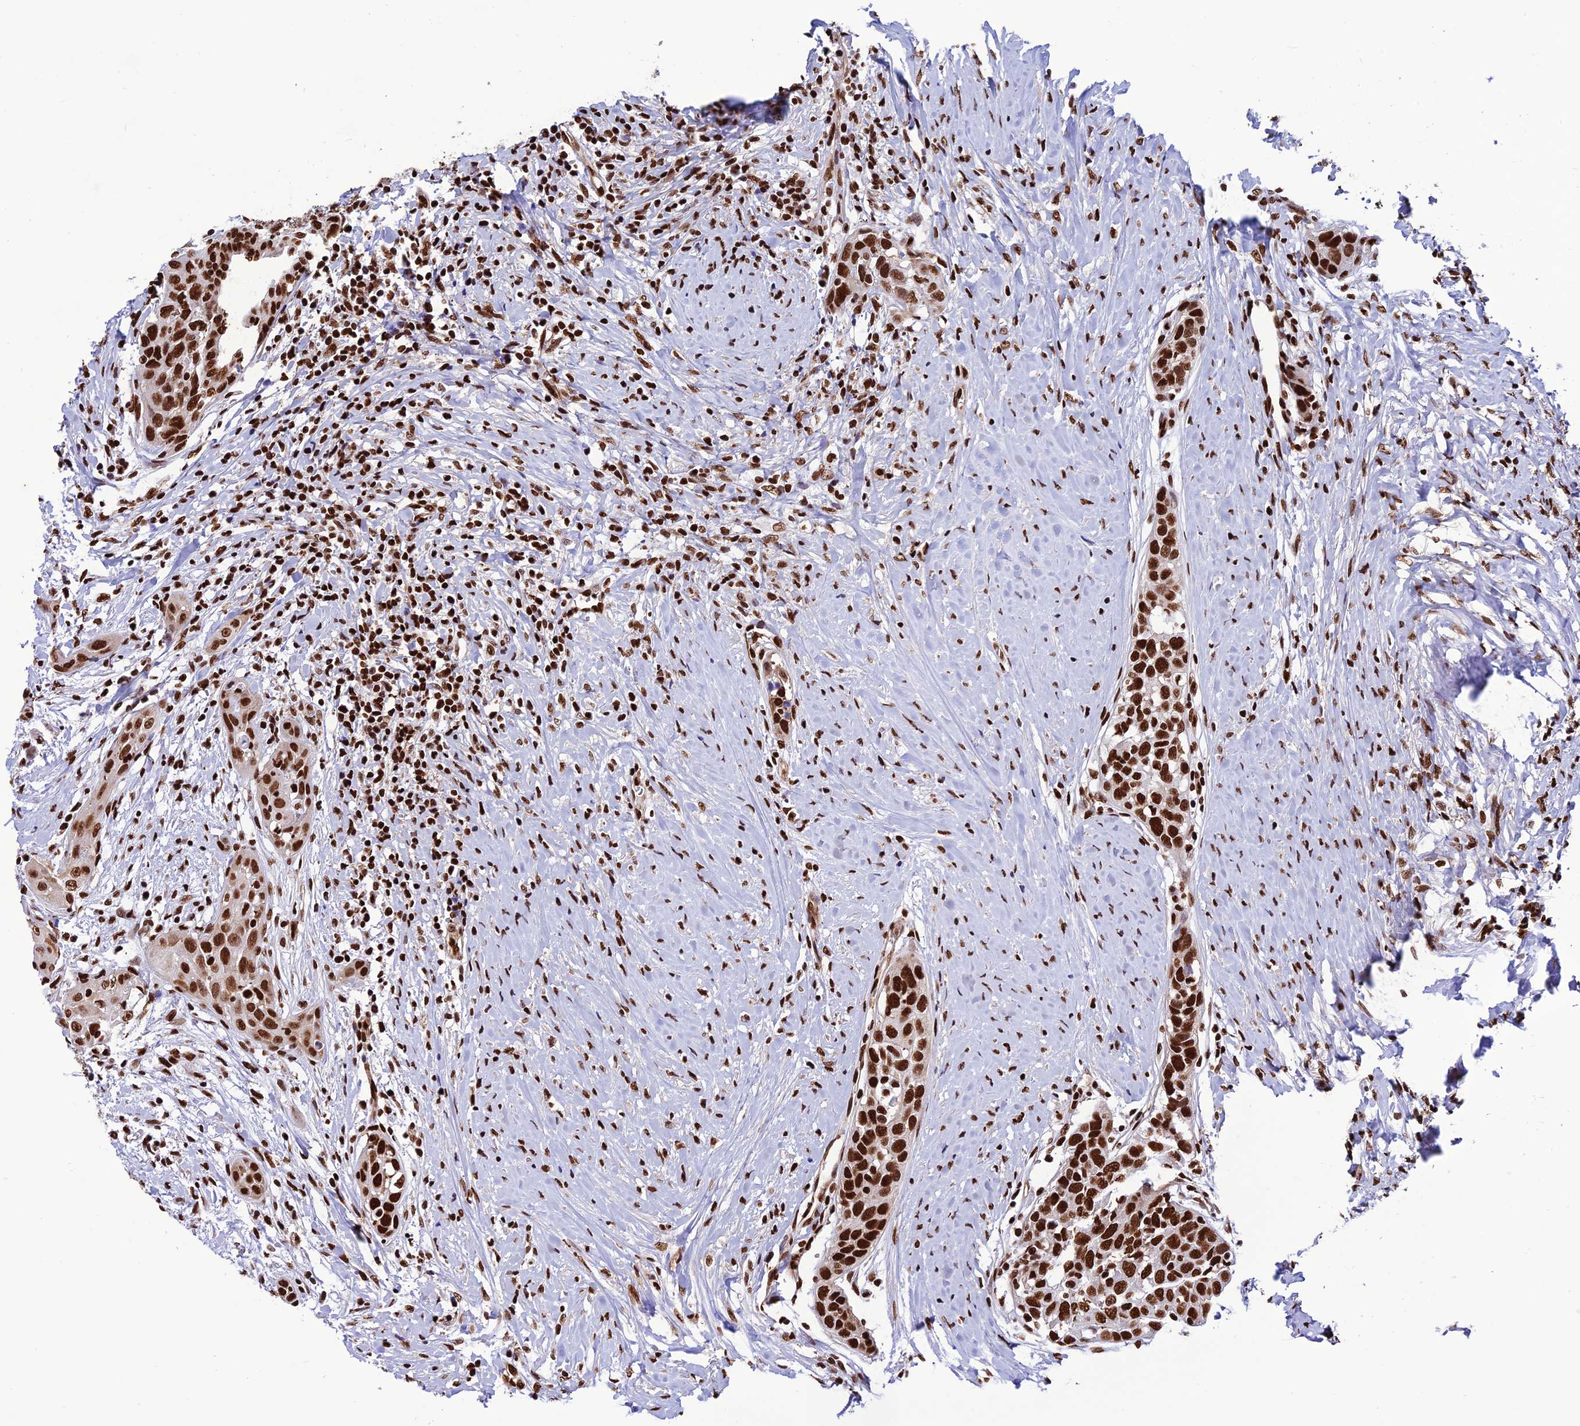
{"staining": {"intensity": "strong", "quantity": ">75%", "location": "nuclear"}, "tissue": "head and neck cancer", "cell_type": "Tumor cells", "image_type": "cancer", "snomed": [{"axis": "morphology", "description": "Squamous cell carcinoma, NOS"}, {"axis": "topography", "description": "Oral tissue"}, {"axis": "topography", "description": "Head-Neck"}], "caption": "DAB immunohistochemical staining of squamous cell carcinoma (head and neck) demonstrates strong nuclear protein staining in approximately >75% of tumor cells.", "gene": "INO80E", "patient": {"sex": "female", "age": 50}}